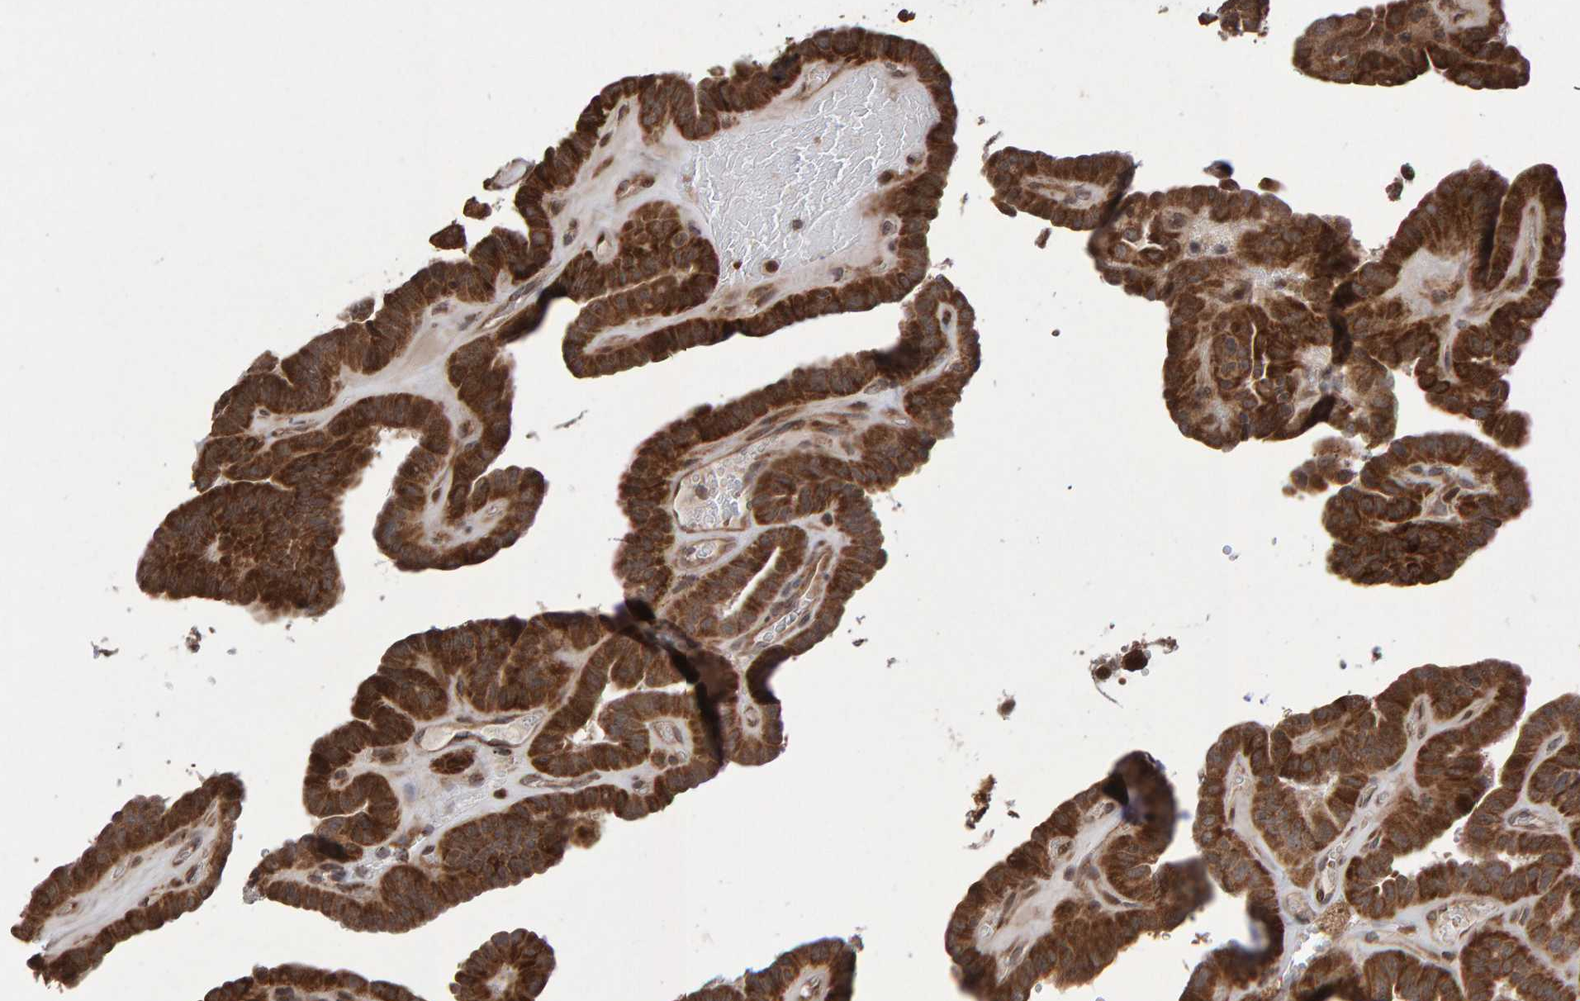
{"staining": {"intensity": "strong", "quantity": ">75%", "location": "cytoplasmic/membranous"}, "tissue": "thyroid cancer", "cell_type": "Tumor cells", "image_type": "cancer", "snomed": [{"axis": "morphology", "description": "Papillary adenocarcinoma, NOS"}, {"axis": "topography", "description": "Thyroid gland"}], "caption": "High-magnification brightfield microscopy of thyroid cancer (papillary adenocarcinoma) stained with DAB (brown) and counterstained with hematoxylin (blue). tumor cells exhibit strong cytoplasmic/membranous staining is seen in approximately>75% of cells.", "gene": "PECR", "patient": {"sex": "male", "age": 77}}